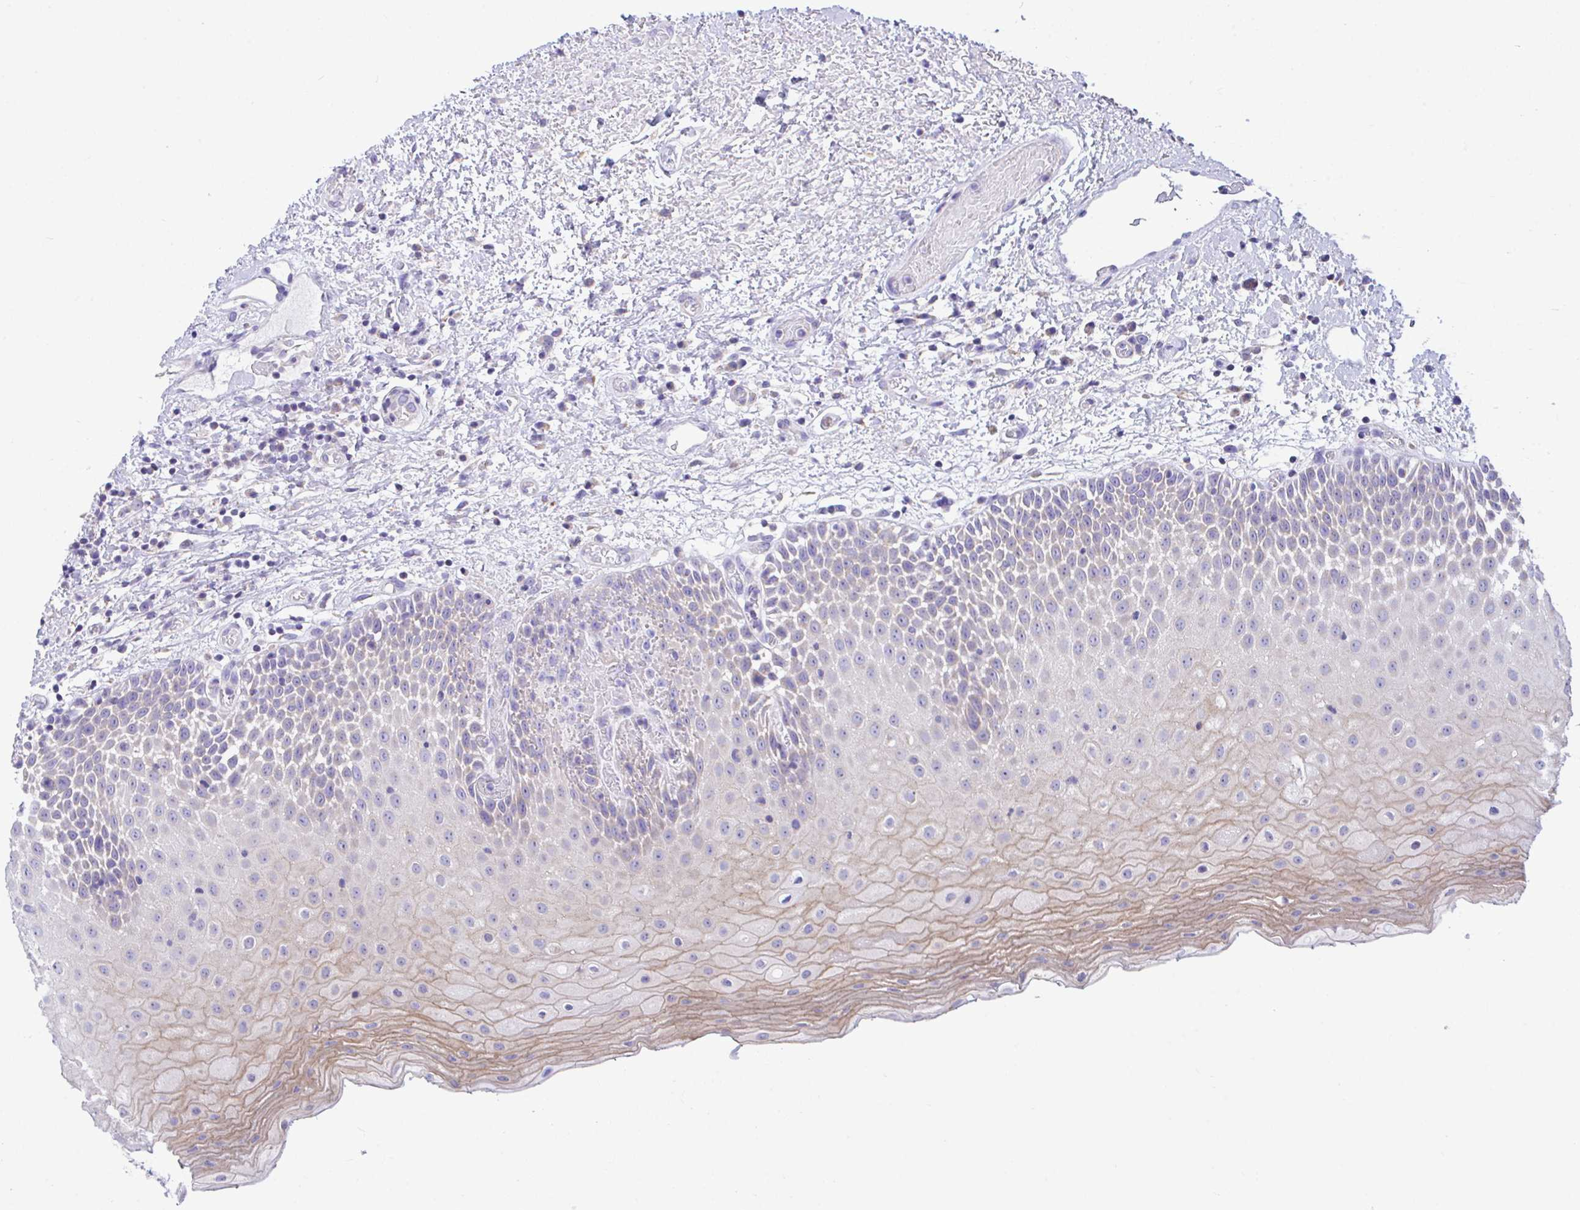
{"staining": {"intensity": "weak", "quantity": "25%-75%", "location": "cytoplasmic/membranous"}, "tissue": "oral mucosa", "cell_type": "Squamous epithelial cells", "image_type": "normal", "snomed": [{"axis": "morphology", "description": "Normal tissue, NOS"}, {"axis": "topography", "description": "Oral tissue"}], "caption": "Squamous epithelial cells demonstrate low levels of weak cytoplasmic/membranous staining in approximately 25%-75% of cells in unremarkable human oral mucosa. (brown staining indicates protein expression, while blue staining denotes nuclei).", "gene": "NLRP8", "patient": {"sex": "female", "age": 82}}